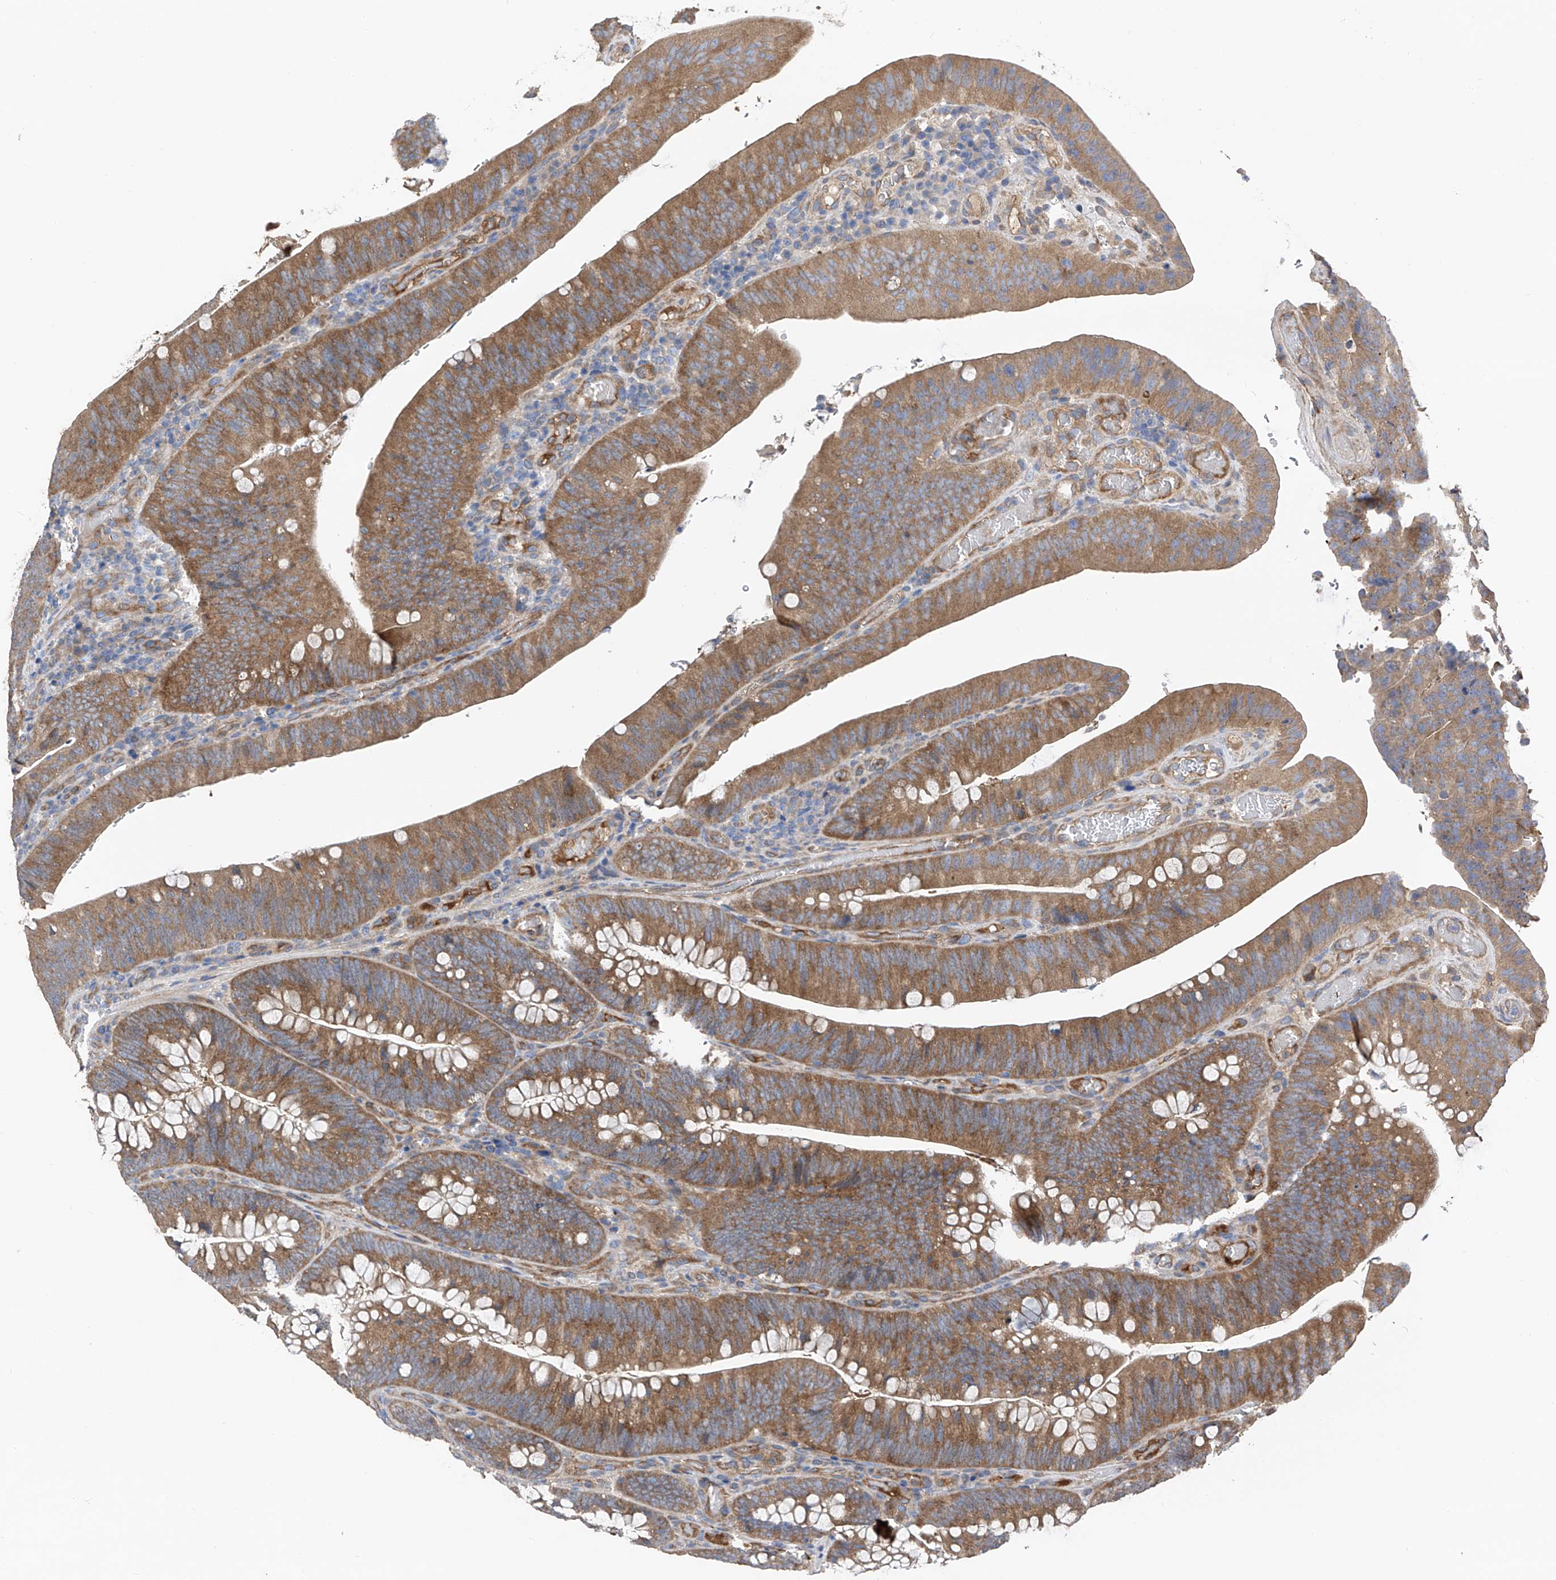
{"staining": {"intensity": "moderate", "quantity": ">75%", "location": "cytoplasmic/membranous"}, "tissue": "colorectal cancer", "cell_type": "Tumor cells", "image_type": "cancer", "snomed": [{"axis": "morphology", "description": "Normal tissue, NOS"}, {"axis": "topography", "description": "Colon"}], "caption": "Colorectal cancer tissue displays moderate cytoplasmic/membranous staining in approximately >75% of tumor cells, visualized by immunohistochemistry.", "gene": "PTK2", "patient": {"sex": "female", "age": 82}}